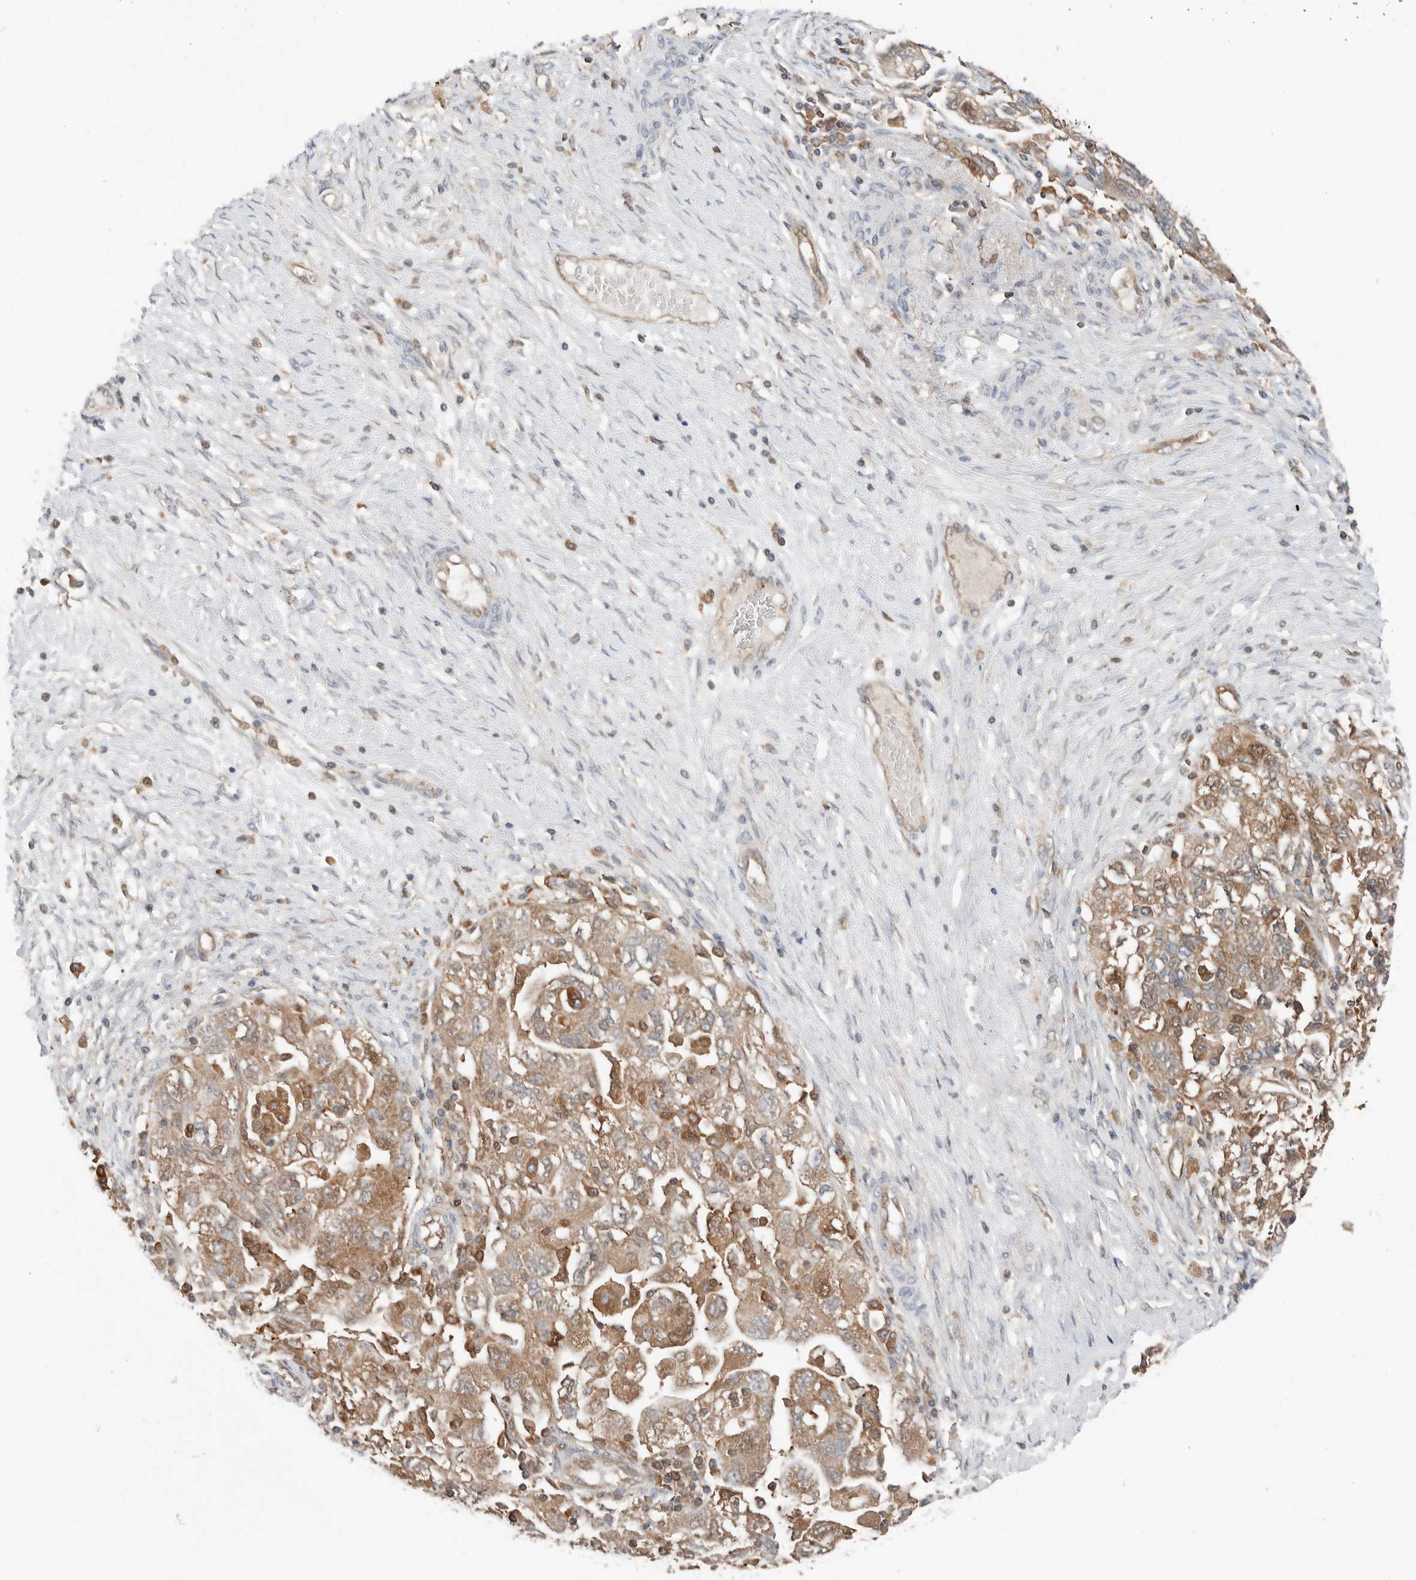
{"staining": {"intensity": "moderate", "quantity": ">75%", "location": "cytoplasmic/membranous"}, "tissue": "ovarian cancer", "cell_type": "Tumor cells", "image_type": "cancer", "snomed": [{"axis": "morphology", "description": "Carcinoma, NOS"}, {"axis": "morphology", "description": "Cystadenocarcinoma, serous, NOS"}, {"axis": "topography", "description": "Ovary"}], "caption": "DAB immunohistochemical staining of ovarian cancer demonstrates moderate cytoplasmic/membranous protein positivity in approximately >75% of tumor cells.", "gene": "XPNPEP1", "patient": {"sex": "female", "age": 69}}